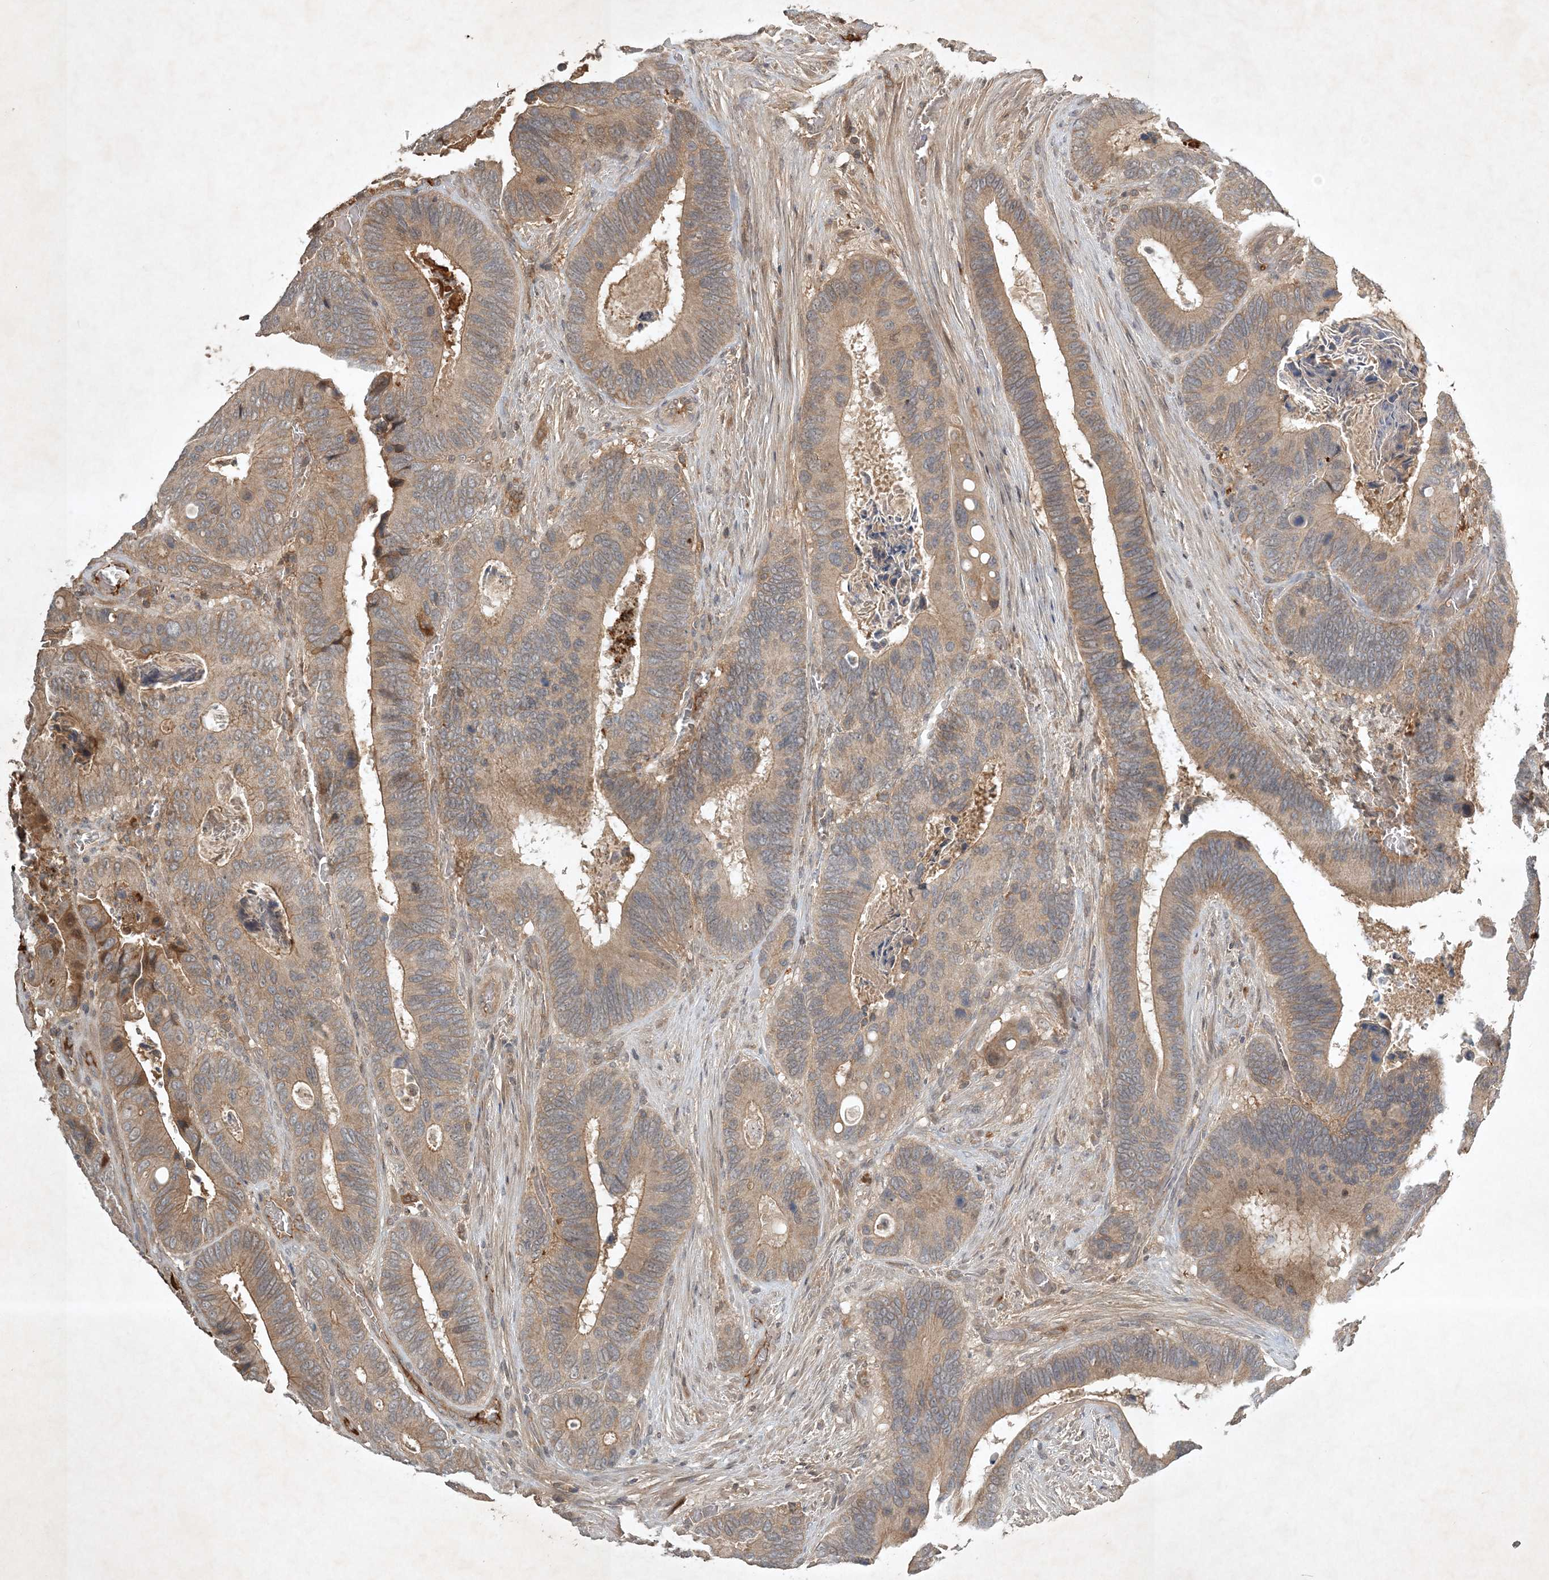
{"staining": {"intensity": "weak", "quantity": ">75%", "location": "cytoplasmic/membranous"}, "tissue": "colorectal cancer", "cell_type": "Tumor cells", "image_type": "cancer", "snomed": [{"axis": "morphology", "description": "Adenocarcinoma, NOS"}, {"axis": "topography", "description": "Colon"}], "caption": "Colorectal cancer (adenocarcinoma) stained with DAB immunohistochemistry exhibits low levels of weak cytoplasmic/membranous staining in about >75% of tumor cells.", "gene": "TNFAIP6", "patient": {"sex": "male", "age": 72}}